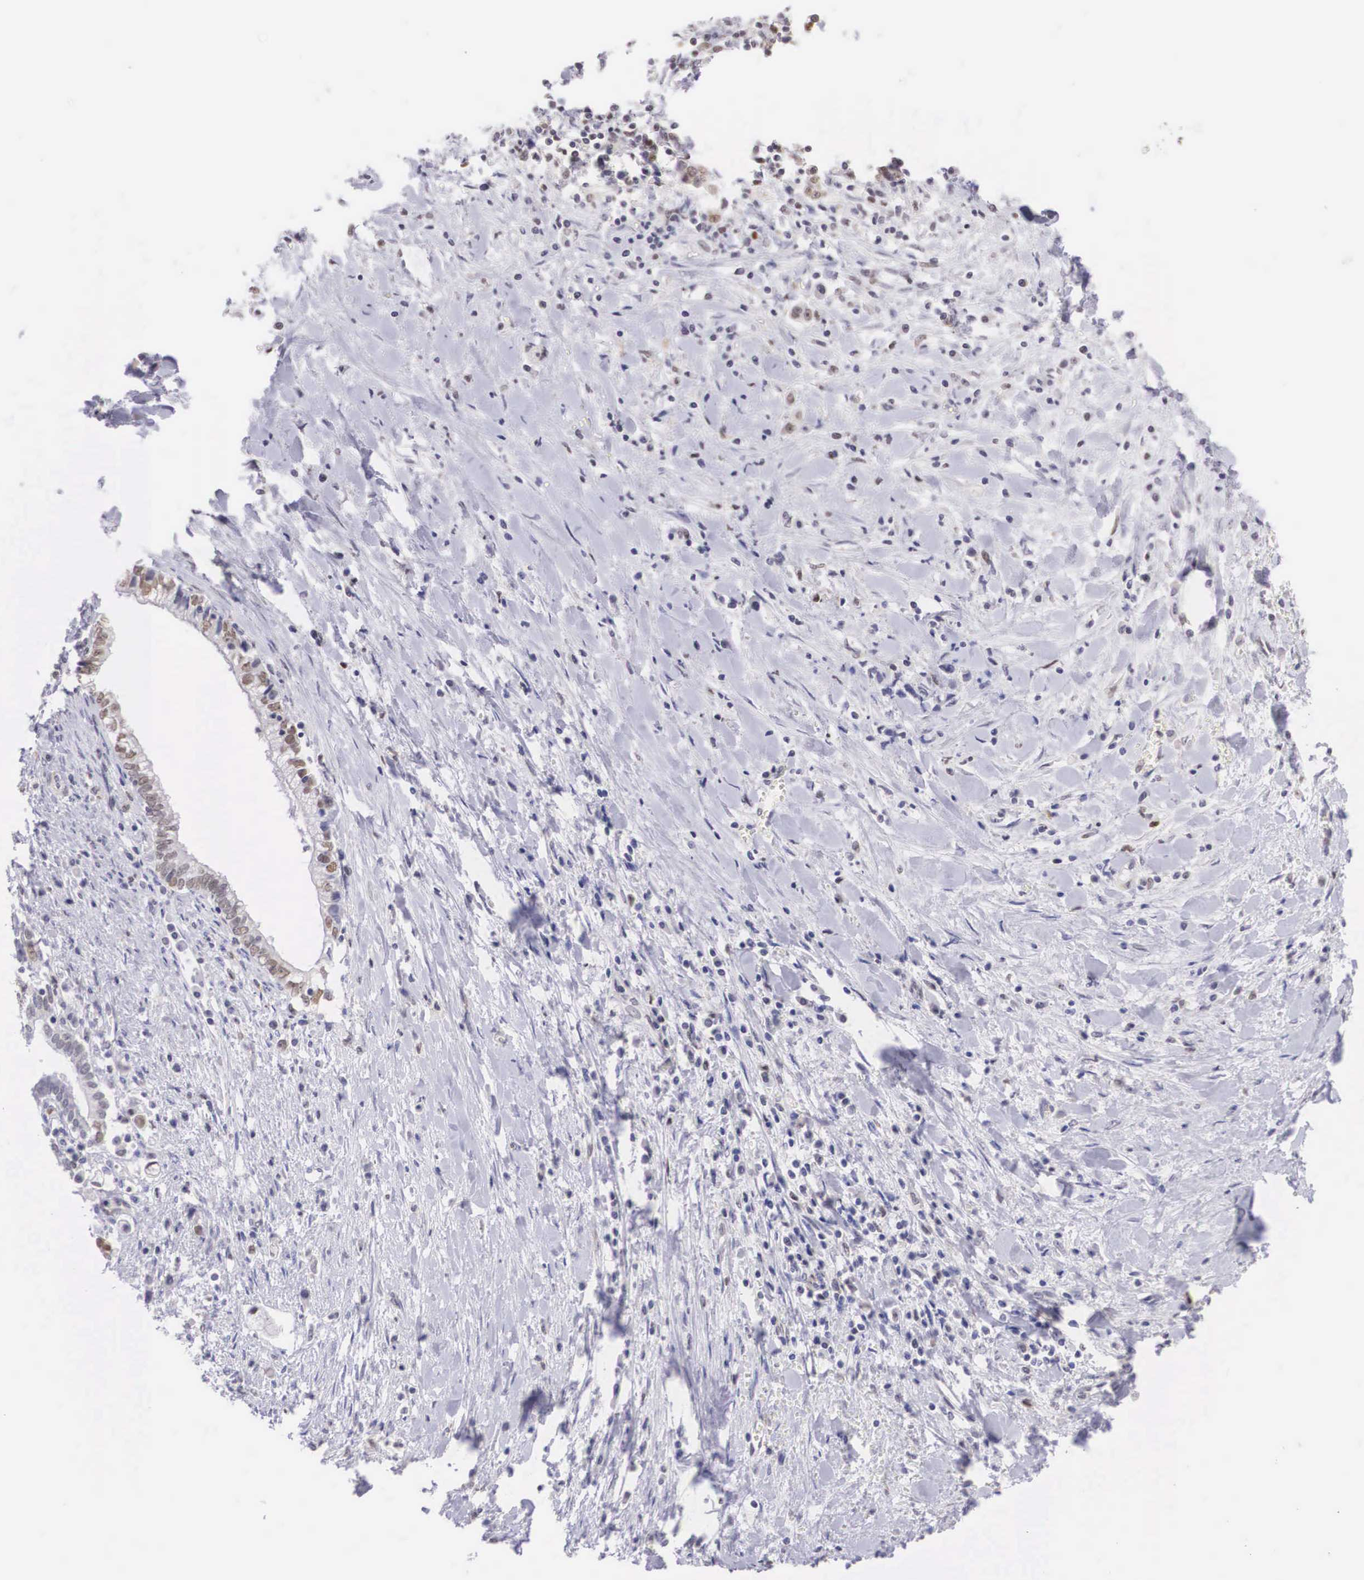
{"staining": {"intensity": "weak", "quantity": "25%-75%", "location": "nuclear"}, "tissue": "liver cancer", "cell_type": "Tumor cells", "image_type": "cancer", "snomed": [{"axis": "morphology", "description": "Cholangiocarcinoma"}, {"axis": "topography", "description": "Liver"}], "caption": "Immunohistochemical staining of human liver cancer displays low levels of weak nuclear expression in about 25%-75% of tumor cells. (IHC, brightfield microscopy, high magnification).", "gene": "ETV6", "patient": {"sex": "male", "age": 57}}